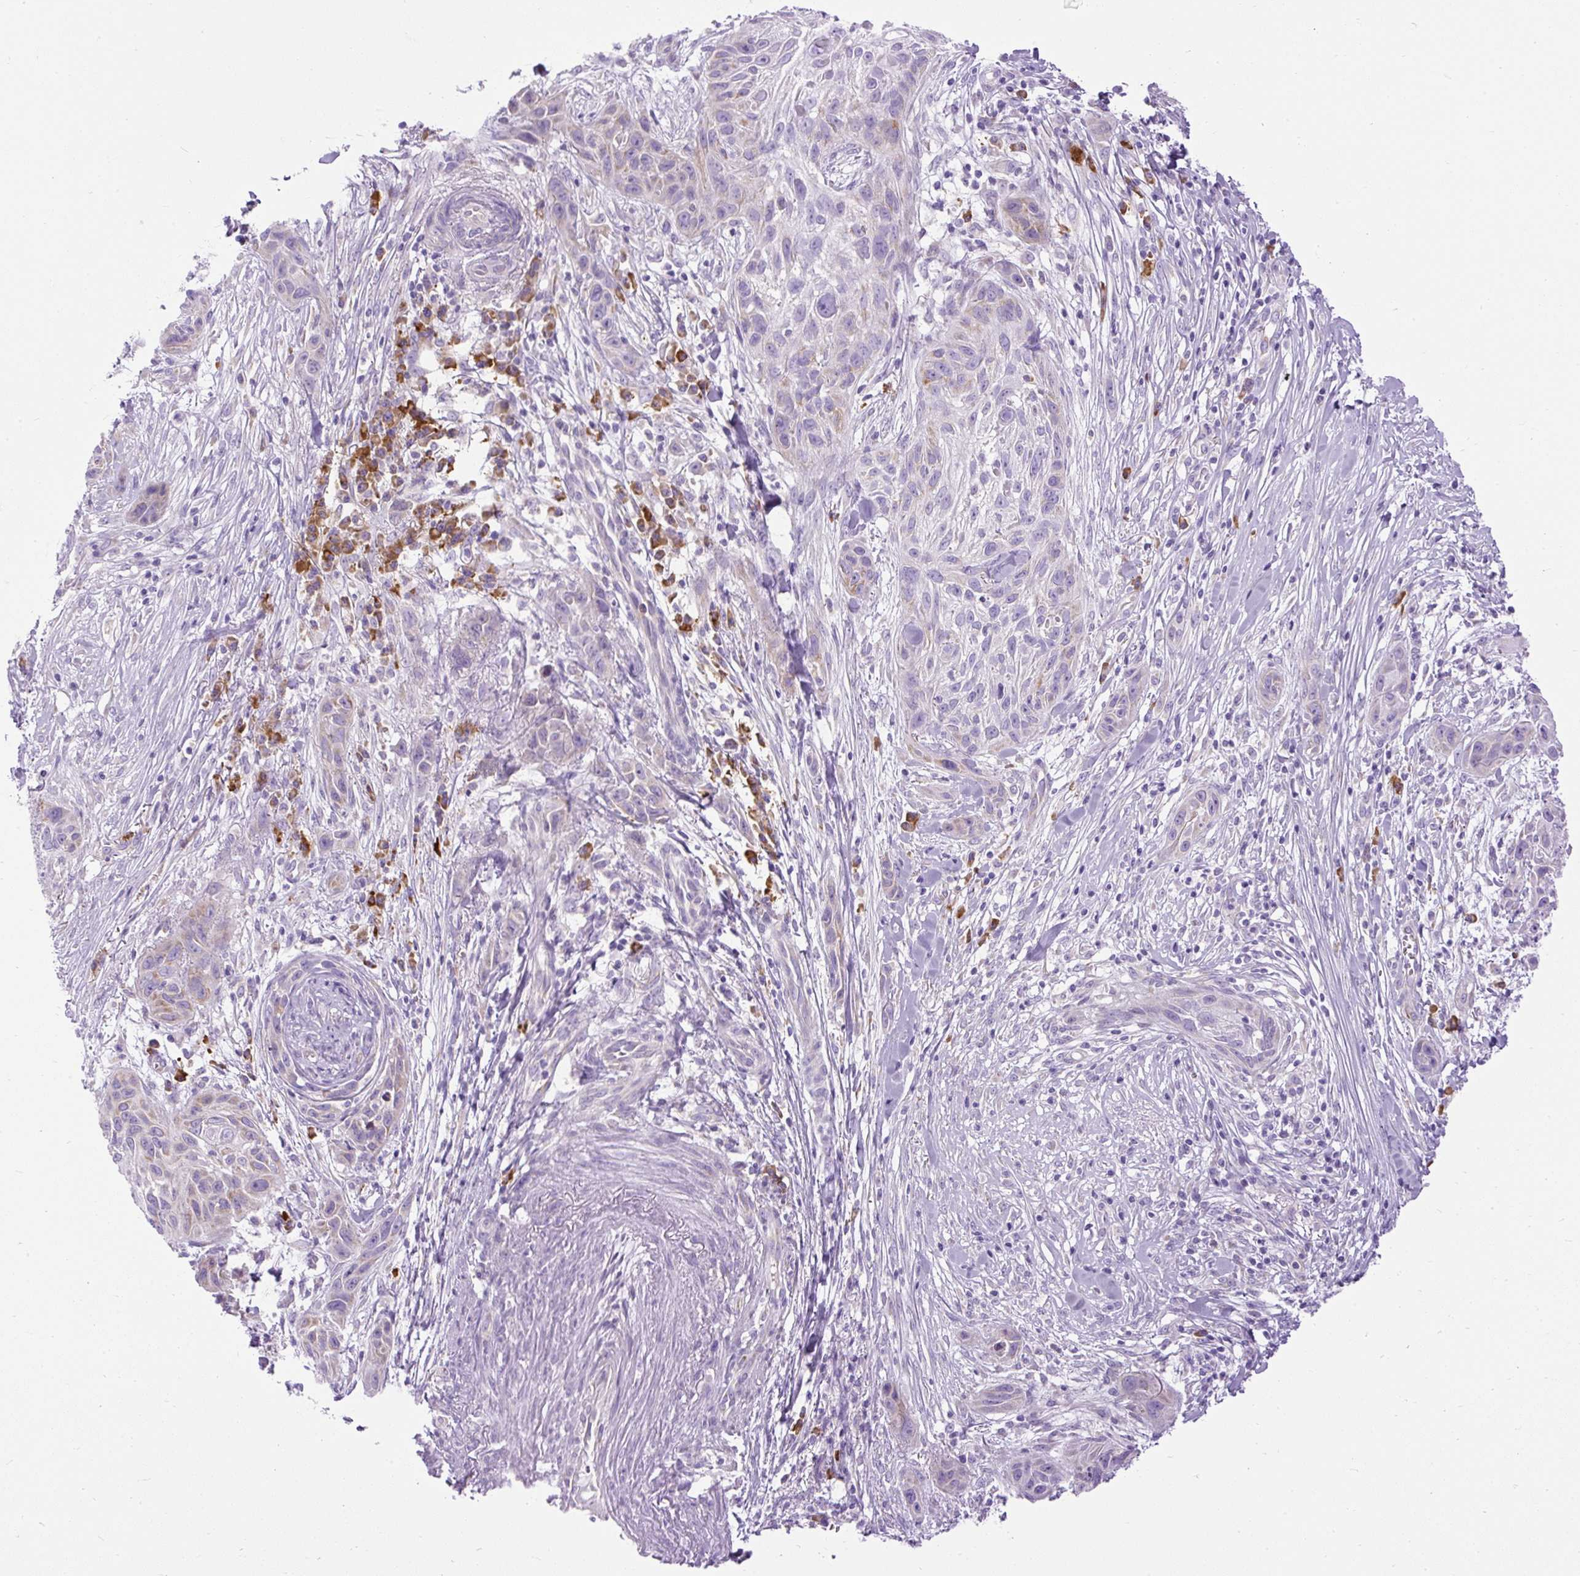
{"staining": {"intensity": "negative", "quantity": "none", "location": "none"}, "tissue": "skin cancer", "cell_type": "Tumor cells", "image_type": "cancer", "snomed": [{"axis": "morphology", "description": "Squamous cell carcinoma, NOS"}, {"axis": "topography", "description": "Skin"}, {"axis": "topography", "description": "Vulva"}], "caption": "Immunohistochemistry (IHC) image of neoplastic tissue: squamous cell carcinoma (skin) stained with DAB exhibits no significant protein staining in tumor cells. (IHC, brightfield microscopy, high magnification).", "gene": "SYBU", "patient": {"sex": "female", "age": 83}}